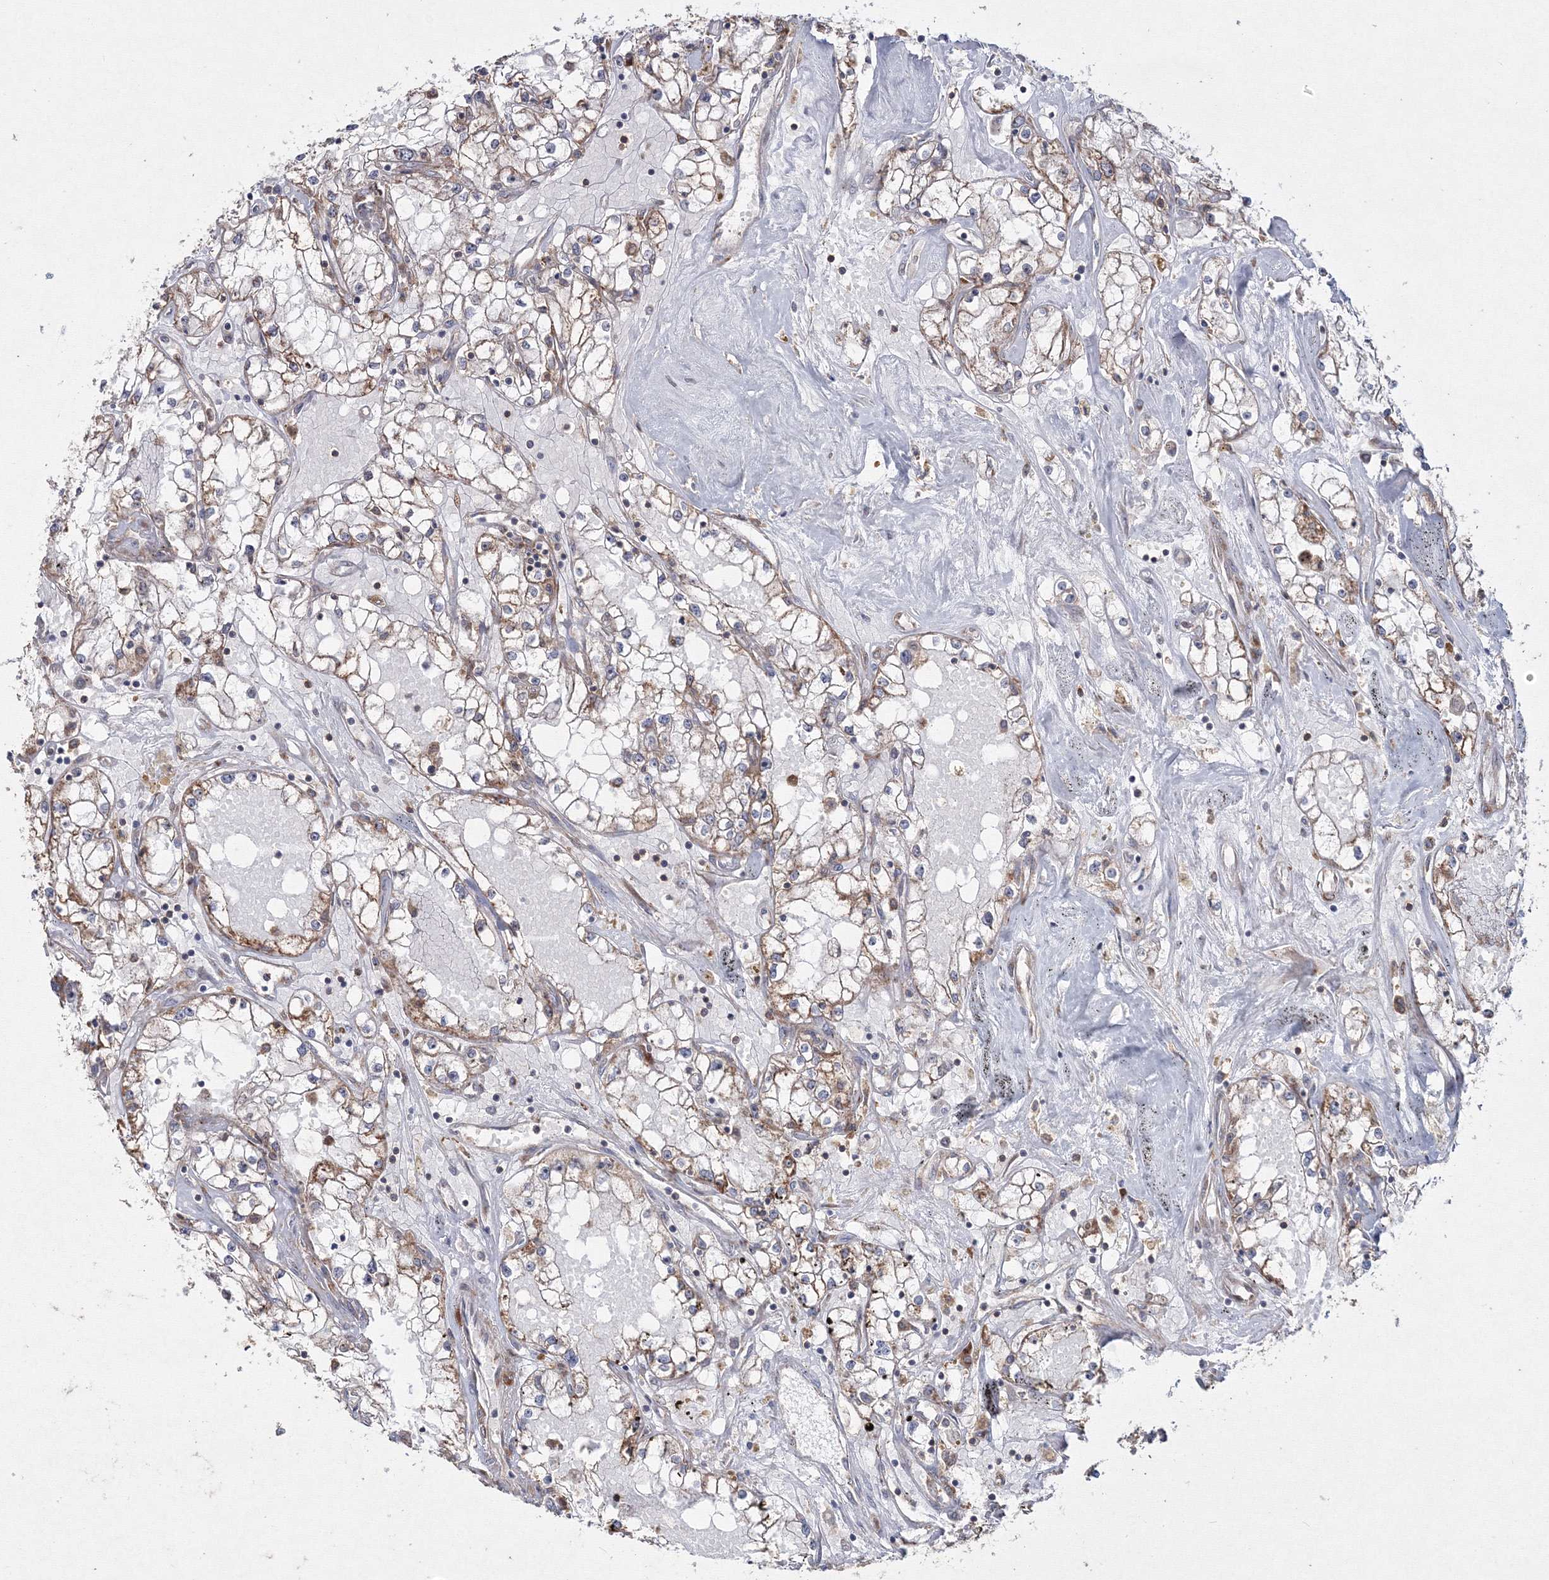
{"staining": {"intensity": "moderate", "quantity": ">75%", "location": "cytoplasmic/membranous"}, "tissue": "renal cancer", "cell_type": "Tumor cells", "image_type": "cancer", "snomed": [{"axis": "morphology", "description": "Adenocarcinoma, NOS"}, {"axis": "topography", "description": "Kidney"}], "caption": "Protein staining of adenocarcinoma (renal) tissue reveals moderate cytoplasmic/membranous expression in about >75% of tumor cells.", "gene": "PEX13", "patient": {"sex": "male", "age": 56}}